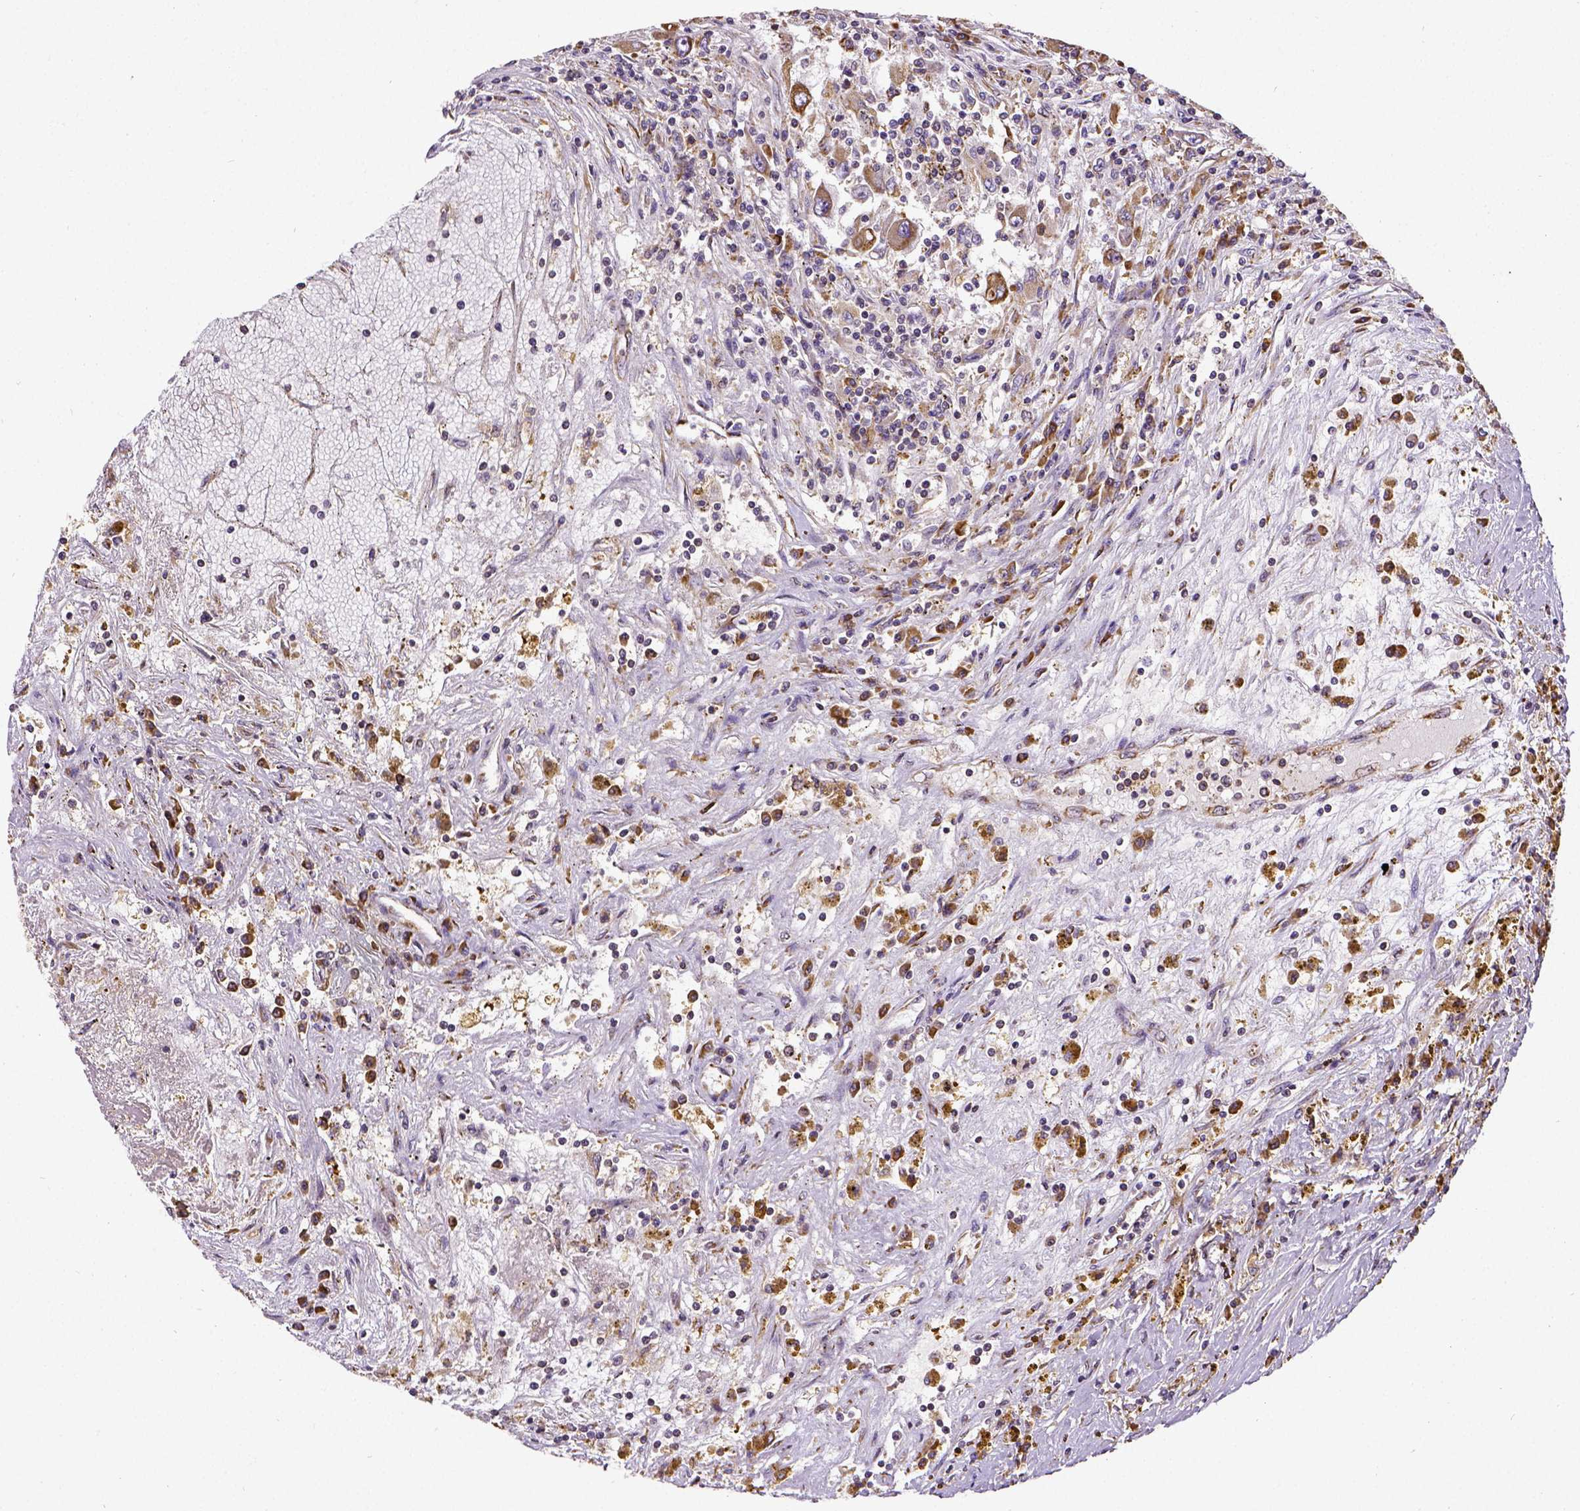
{"staining": {"intensity": "moderate", "quantity": ">75%", "location": "cytoplasmic/membranous"}, "tissue": "renal cancer", "cell_type": "Tumor cells", "image_type": "cancer", "snomed": [{"axis": "morphology", "description": "Adenocarcinoma, NOS"}, {"axis": "topography", "description": "Kidney"}], "caption": "Immunohistochemical staining of renal adenocarcinoma displays moderate cytoplasmic/membranous protein expression in about >75% of tumor cells.", "gene": "MTDH", "patient": {"sex": "female", "age": 67}}